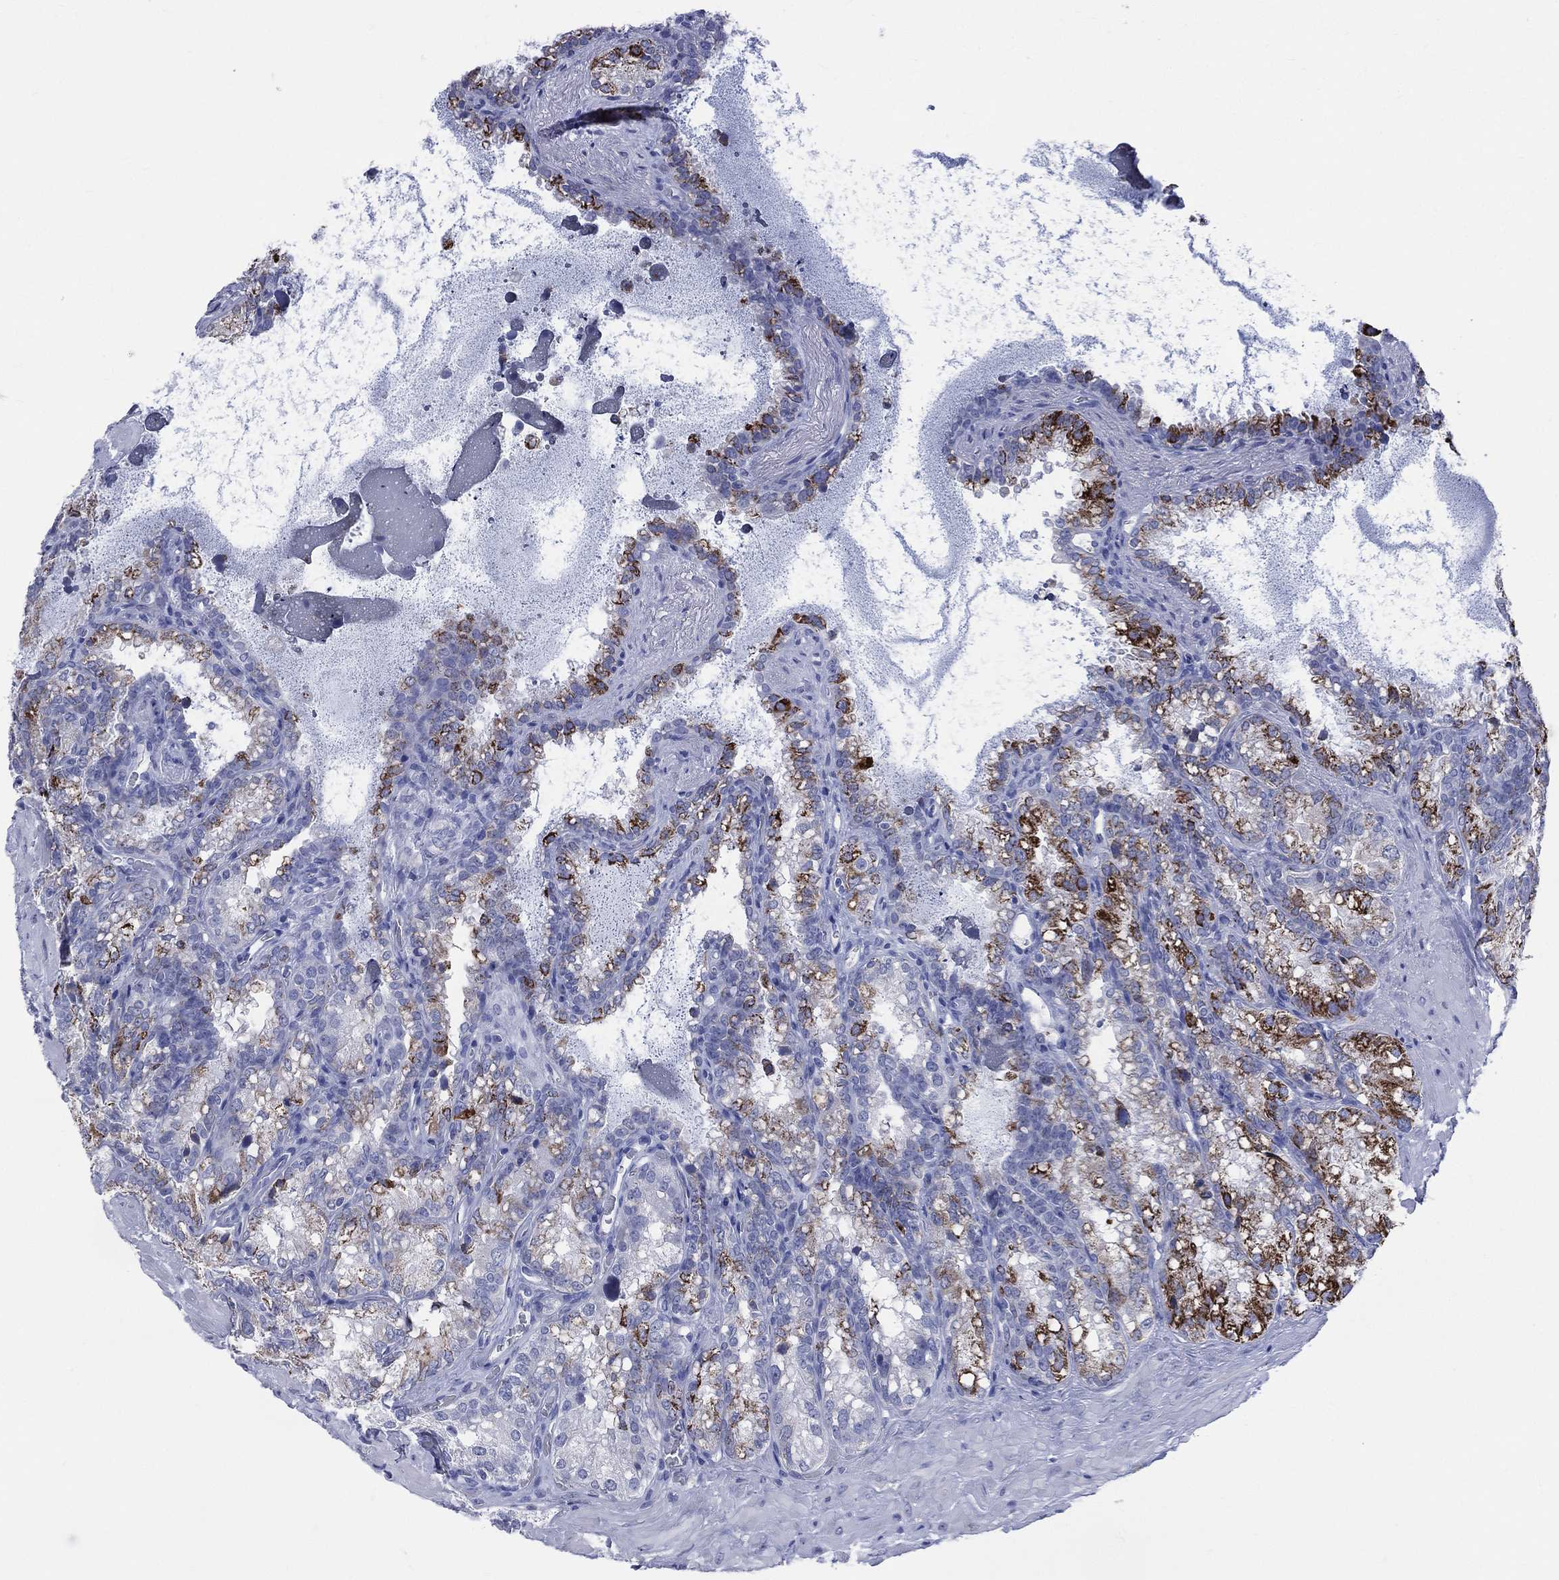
{"staining": {"intensity": "strong", "quantity": "<25%", "location": "cytoplasmic/membranous"}, "tissue": "seminal vesicle", "cell_type": "Glandular cells", "image_type": "normal", "snomed": [{"axis": "morphology", "description": "Normal tissue, NOS"}, {"axis": "topography", "description": "Seminal veicle"}], "caption": "Strong cytoplasmic/membranous staining for a protein is identified in about <25% of glandular cells of unremarkable seminal vesicle using IHC.", "gene": "AKAP3", "patient": {"sex": "male", "age": 68}}